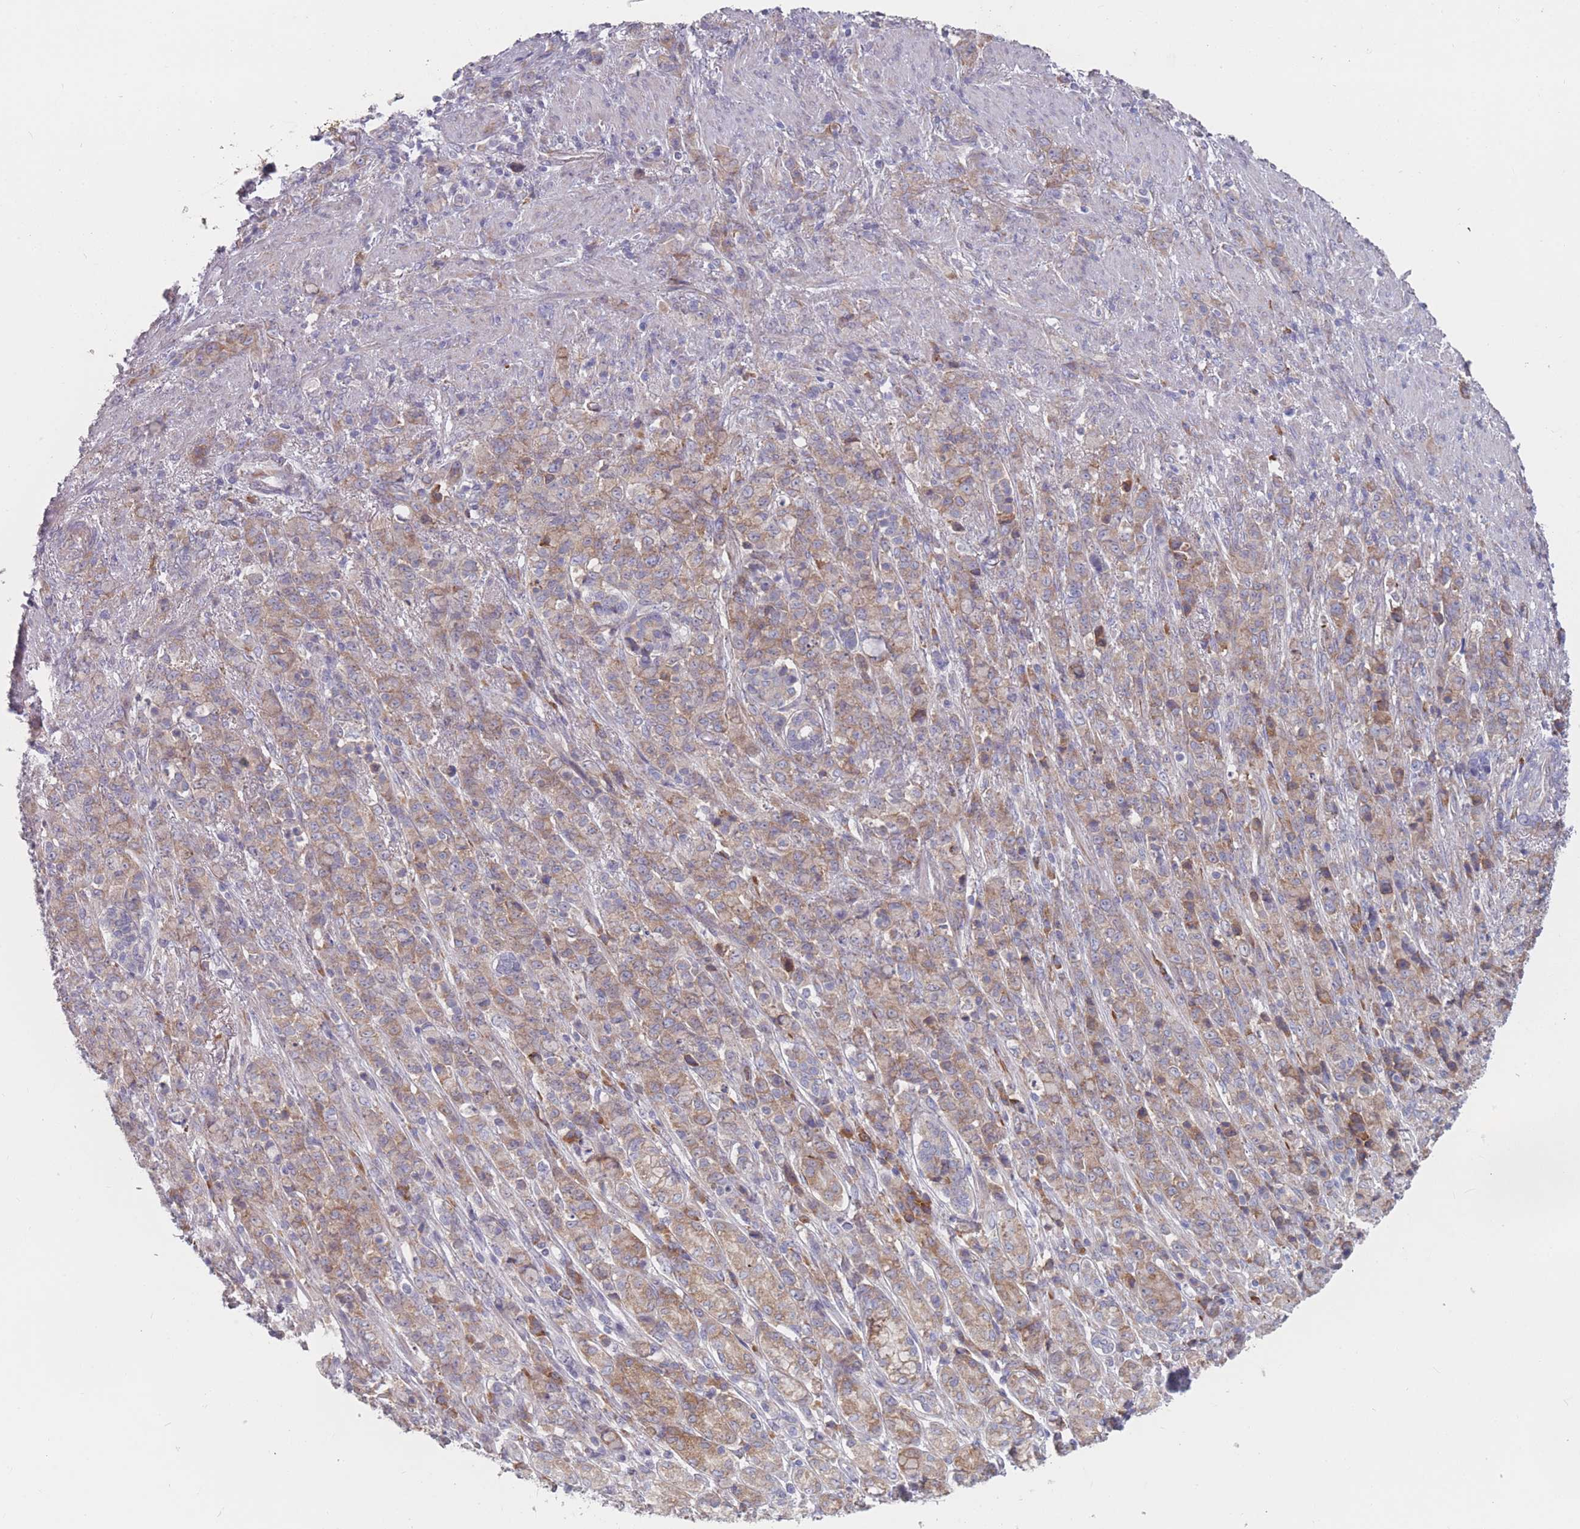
{"staining": {"intensity": "moderate", "quantity": ">75%", "location": "cytoplasmic/membranous"}, "tissue": "stomach cancer", "cell_type": "Tumor cells", "image_type": "cancer", "snomed": [{"axis": "morphology", "description": "Adenocarcinoma, NOS"}, {"axis": "topography", "description": "Stomach"}], "caption": "Immunohistochemical staining of stomach adenocarcinoma shows medium levels of moderate cytoplasmic/membranous protein positivity in about >75% of tumor cells. (DAB (3,3'-diaminobenzidine) IHC with brightfield microscopy, high magnification).", "gene": "CACNG5", "patient": {"sex": "female", "age": 79}}